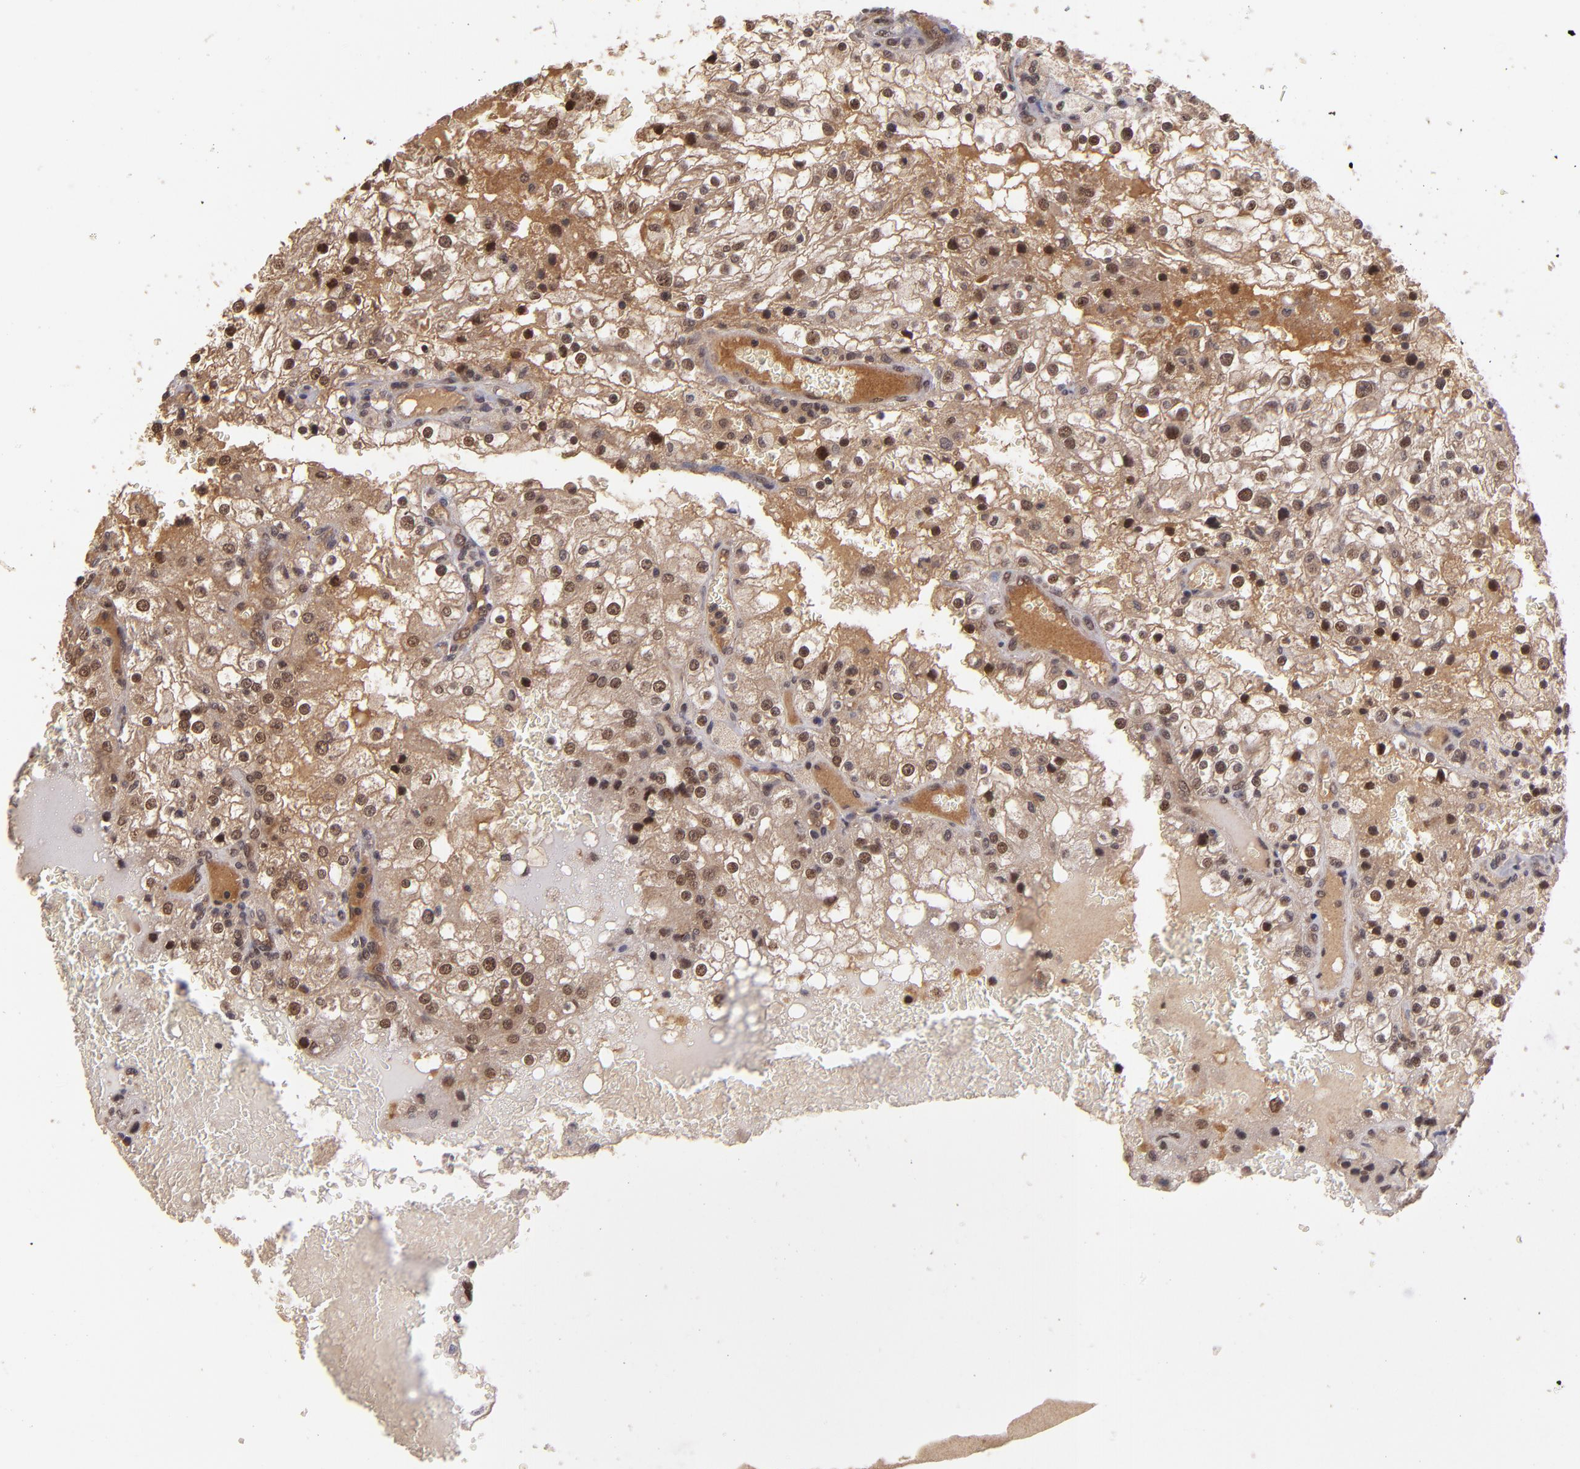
{"staining": {"intensity": "moderate", "quantity": ">75%", "location": "cytoplasmic/membranous,nuclear"}, "tissue": "renal cancer", "cell_type": "Tumor cells", "image_type": "cancer", "snomed": [{"axis": "morphology", "description": "Adenocarcinoma, NOS"}, {"axis": "topography", "description": "Kidney"}], "caption": "Immunohistochemical staining of renal cancer demonstrates medium levels of moderate cytoplasmic/membranous and nuclear staining in about >75% of tumor cells.", "gene": "ABHD12B", "patient": {"sex": "female", "age": 74}}